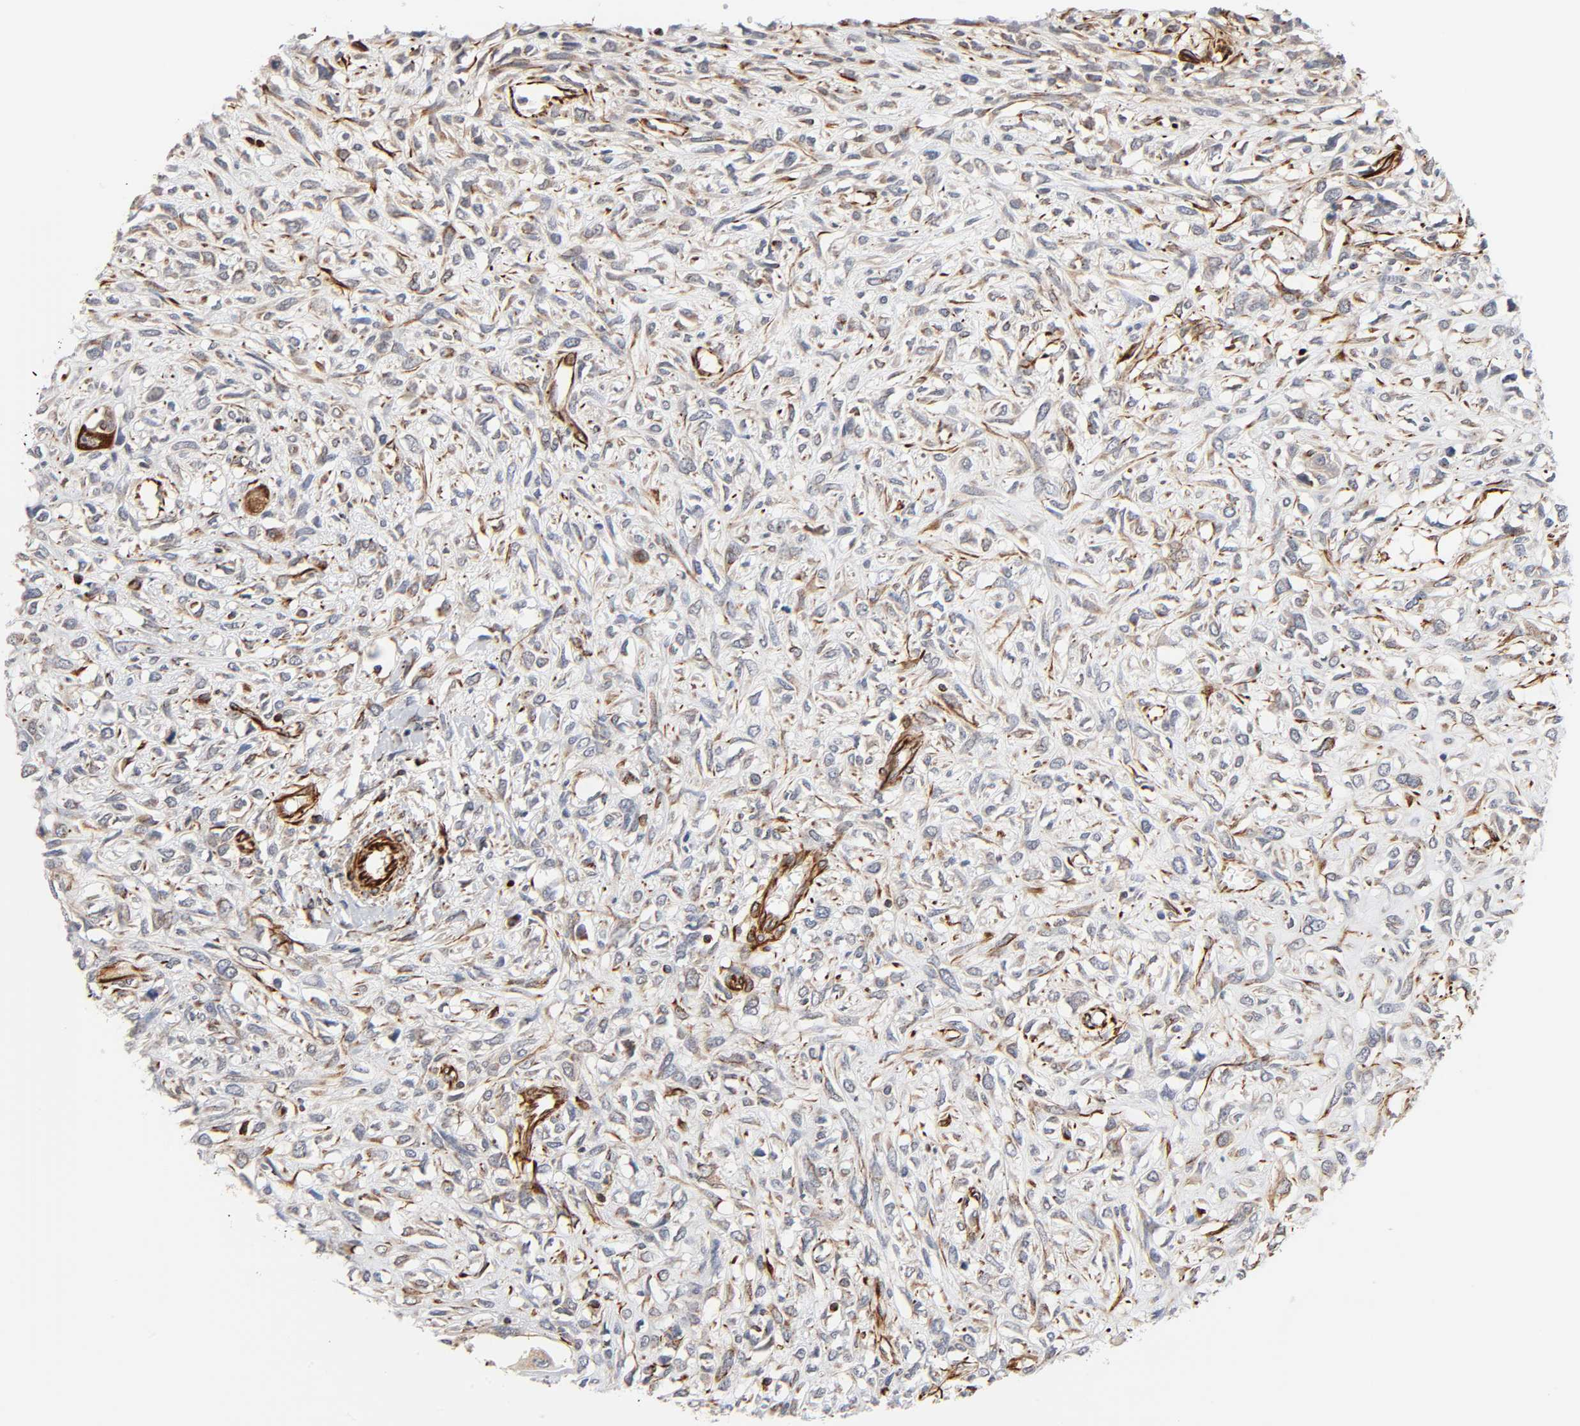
{"staining": {"intensity": "moderate", "quantity": ">75%", "location": "cytoplasmic/membranous"}, "tissue": "head and neck cancer", "cell_type": "Tumor cells", "image_type": "cancer", "snomed": [{"axis": "morphology", "description": "Necrosis, NOS"}, {"axis": "morphology", "description": "Neoplasm, malignant, NOS"}, {"axis": "topography", "description": "Salivary gland"}, {"axis": "topography", "description": "Head-Neck"}], "caption": "IHC (DAB) staining of human head and neck cancer (malignant neoplasm) shows moderate cytoplasmic/membranous protein expression in approximately >75% of tumor cells.", "gene": "REEP6", "patient": {"sex": "male", "age": 43}}